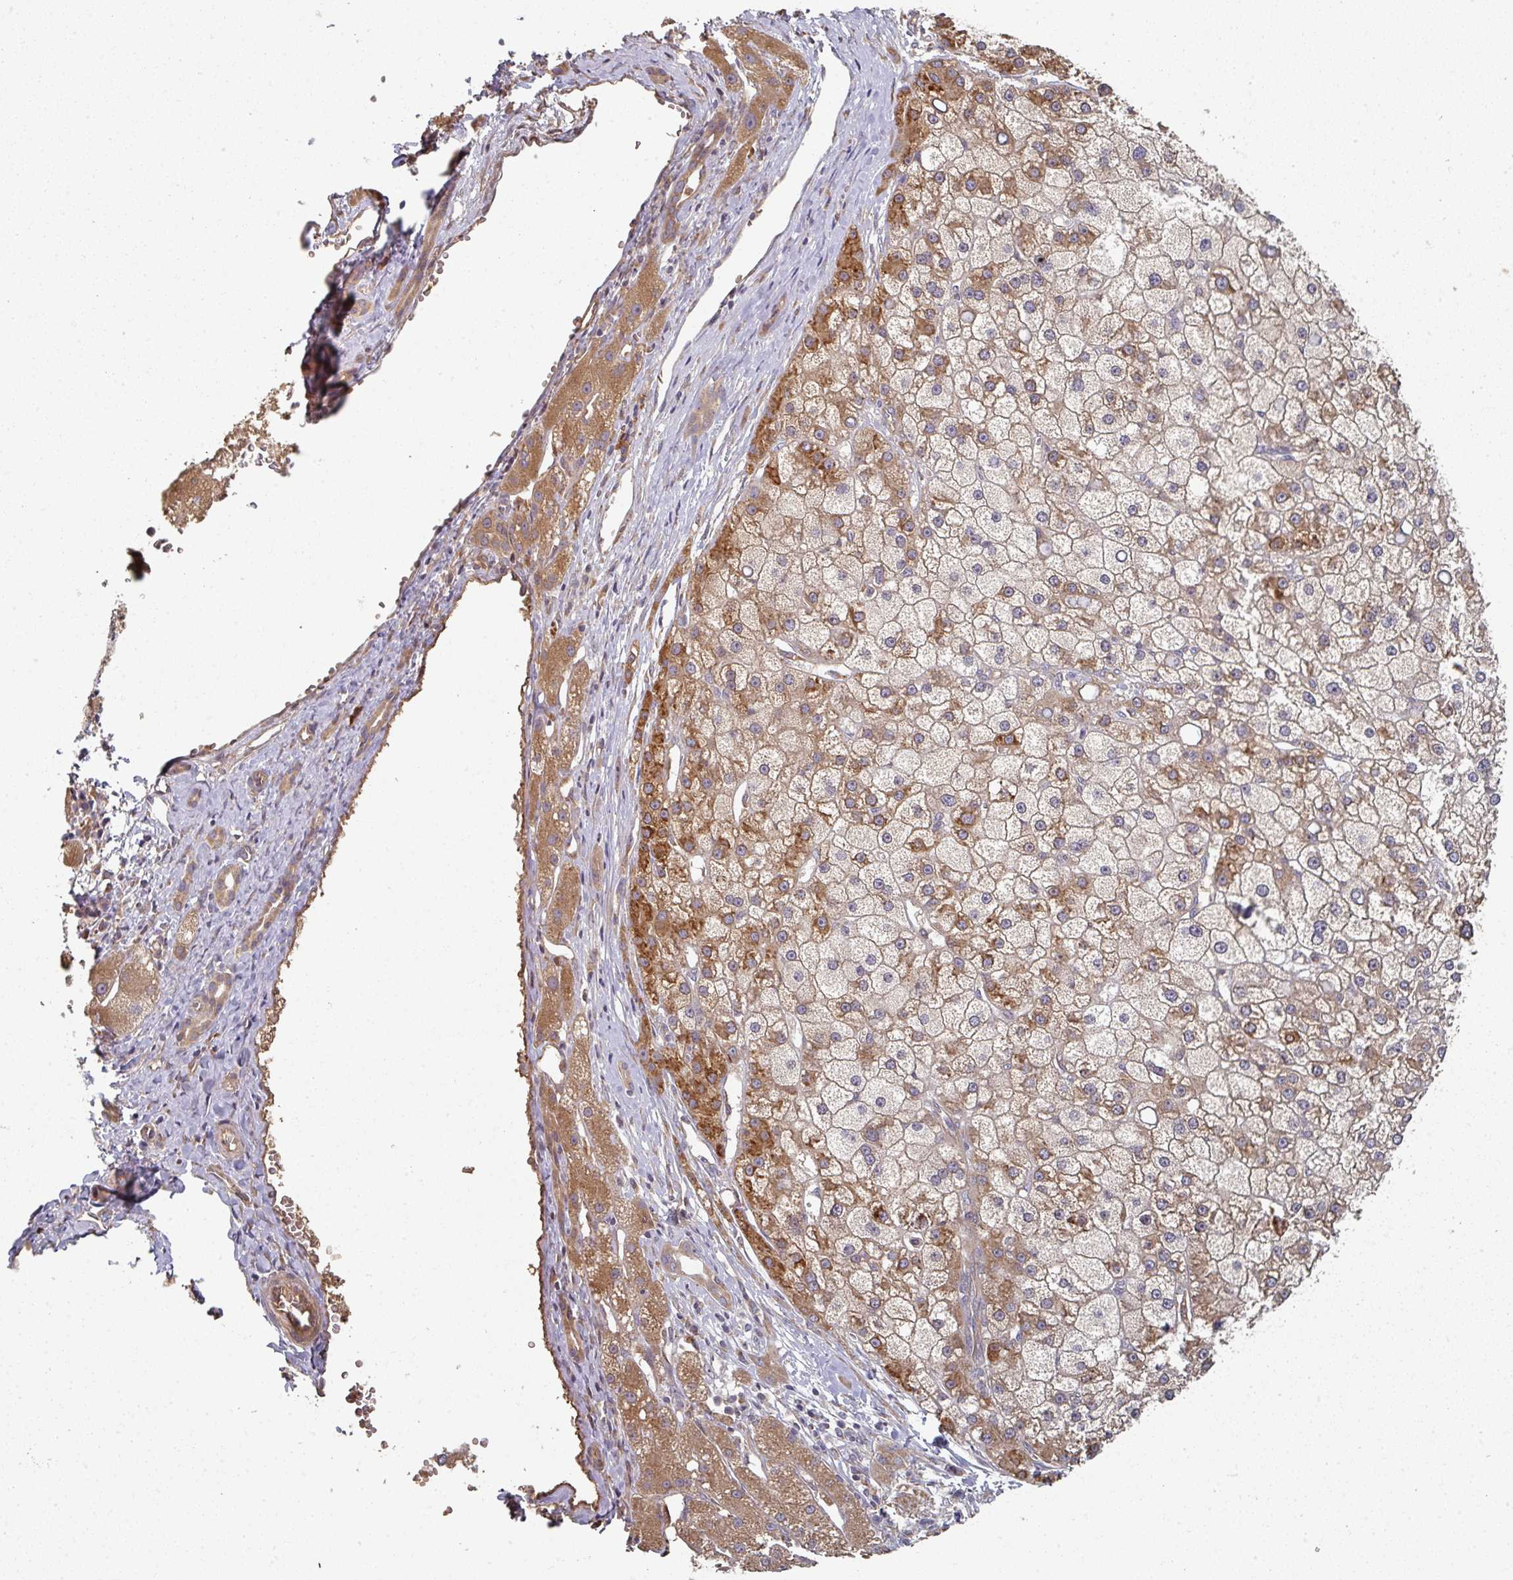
{"staining": {"intensity": "moderate", "quantity": ">75%", "location": "cytoplasmic/membranous"}, "tissue": "liver cancer", "cell_type": "Tumor cells", "image_type": "cancer", "snomed": [{"axis": "morphology", "description": "Carcinoma, Hepatocellular, NOS"}, {"axis": "topography", "description": "Liver"}], "caption": "Hepatocellular carcinoma (liver) stained with immunohistochemistry exhibits moderate cytoplasmic/membranous positivity in approximately >75% of tumor cells.", "gene": "EDEM2", "patient": {"sex": "male", "age": 67}}